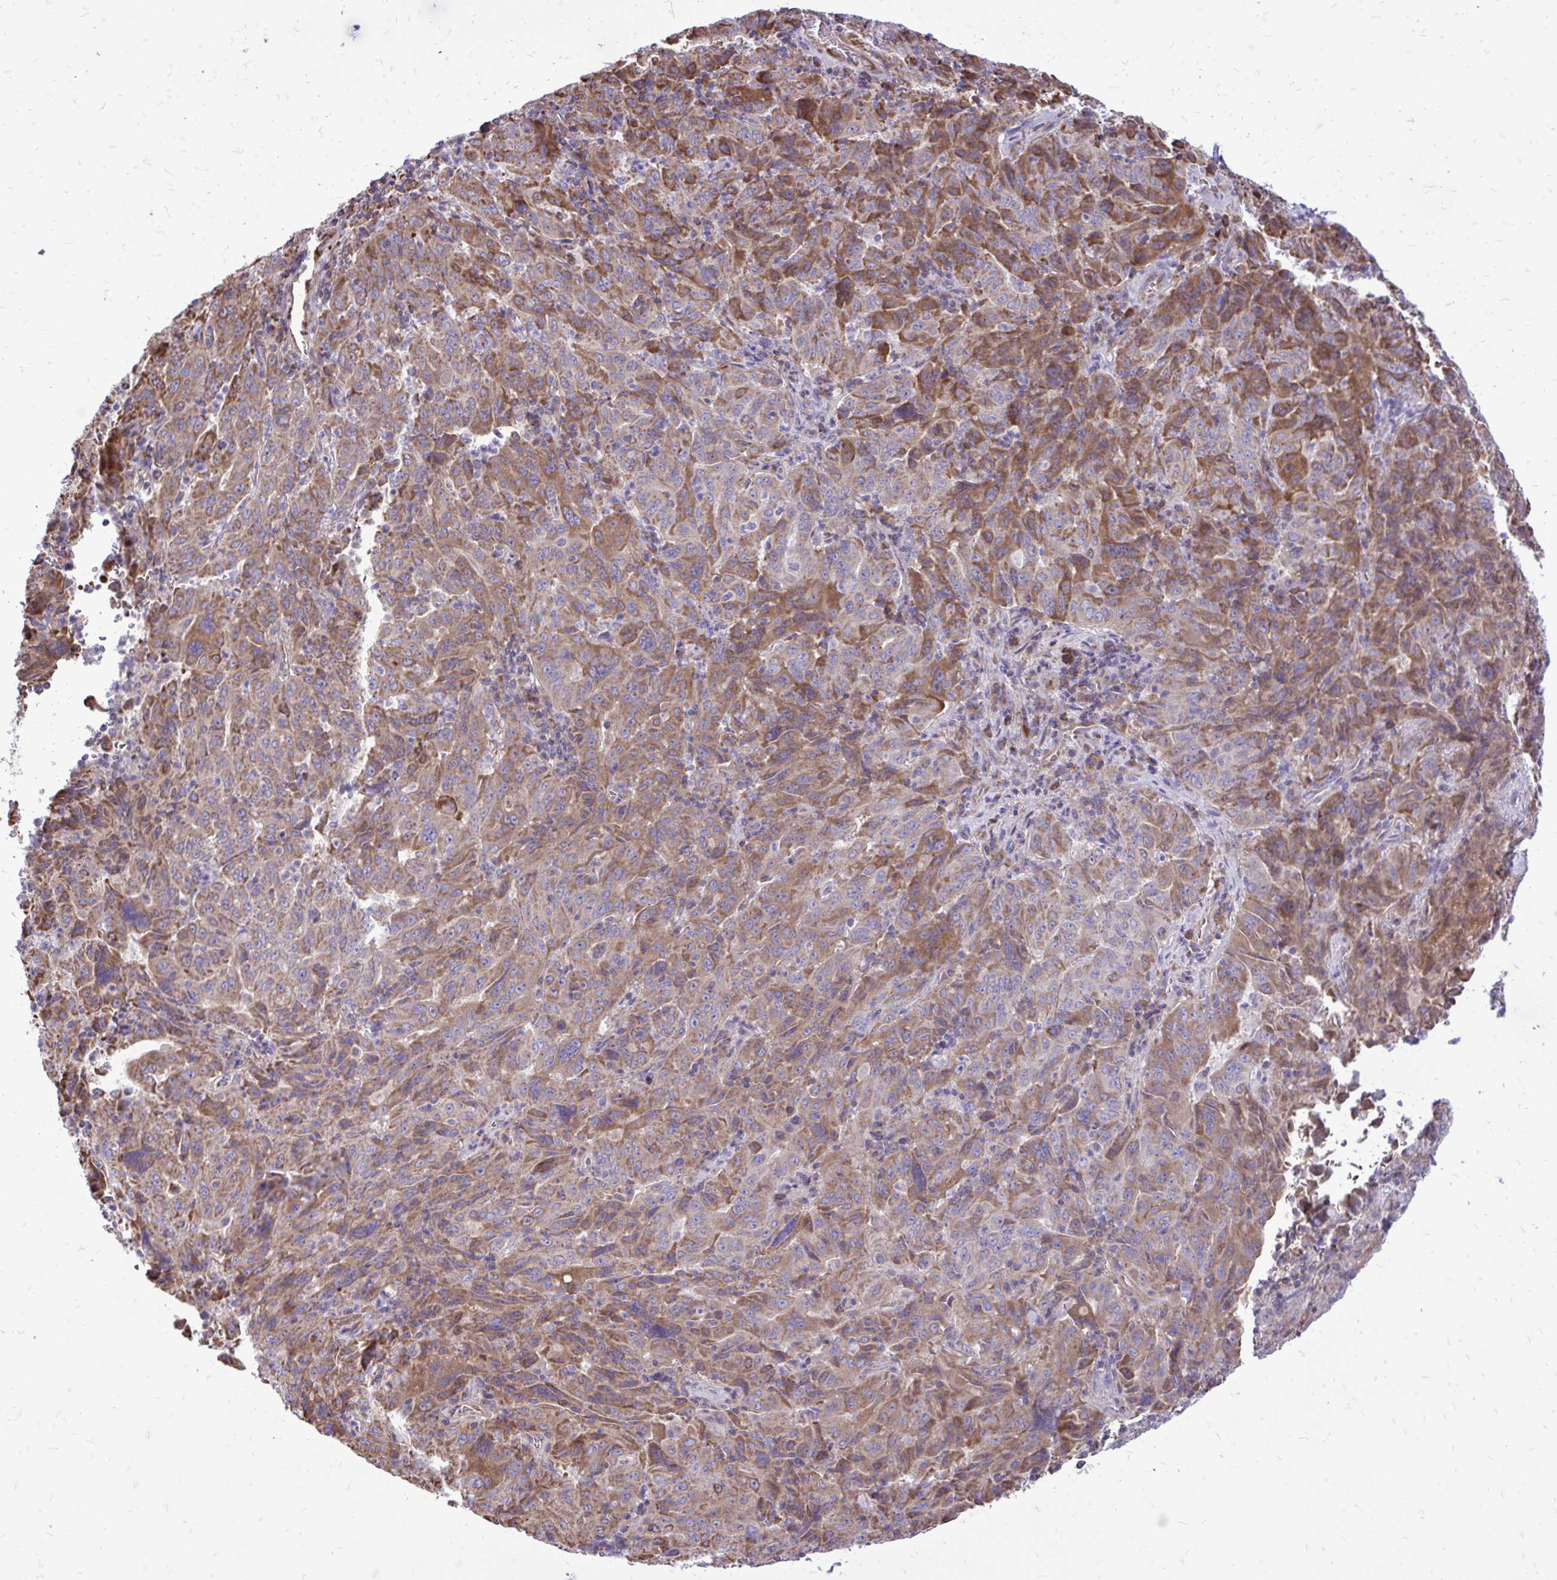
{"staining": {"intensity": "moderate", "quantity": "25%-75%", "location": "cytoplasmic/membranous"}, "tissue": "pancreatic cancer", "cell_type": "Tumor cells", "image_type": "cancer", "snomed": [{"axis": "morphology", "description": "Adenocarcinoma, NOS"}, {"axis": "topography", "description": "Pancreas"}], "caption": "Protein expression analysis of human pancreatic adenocarcinoma reveals moderate cytoplasmic/membranous expression in approximately 25%-75% of tumor cells. Using DAB (3,3'-diaminobenzidine) (brown) and hematoxylin (blue) stains, captured at high magnification using brightfield microscopy.", "gene": "ATP13A2", "patient": {"sex": "male", "age": 63}}